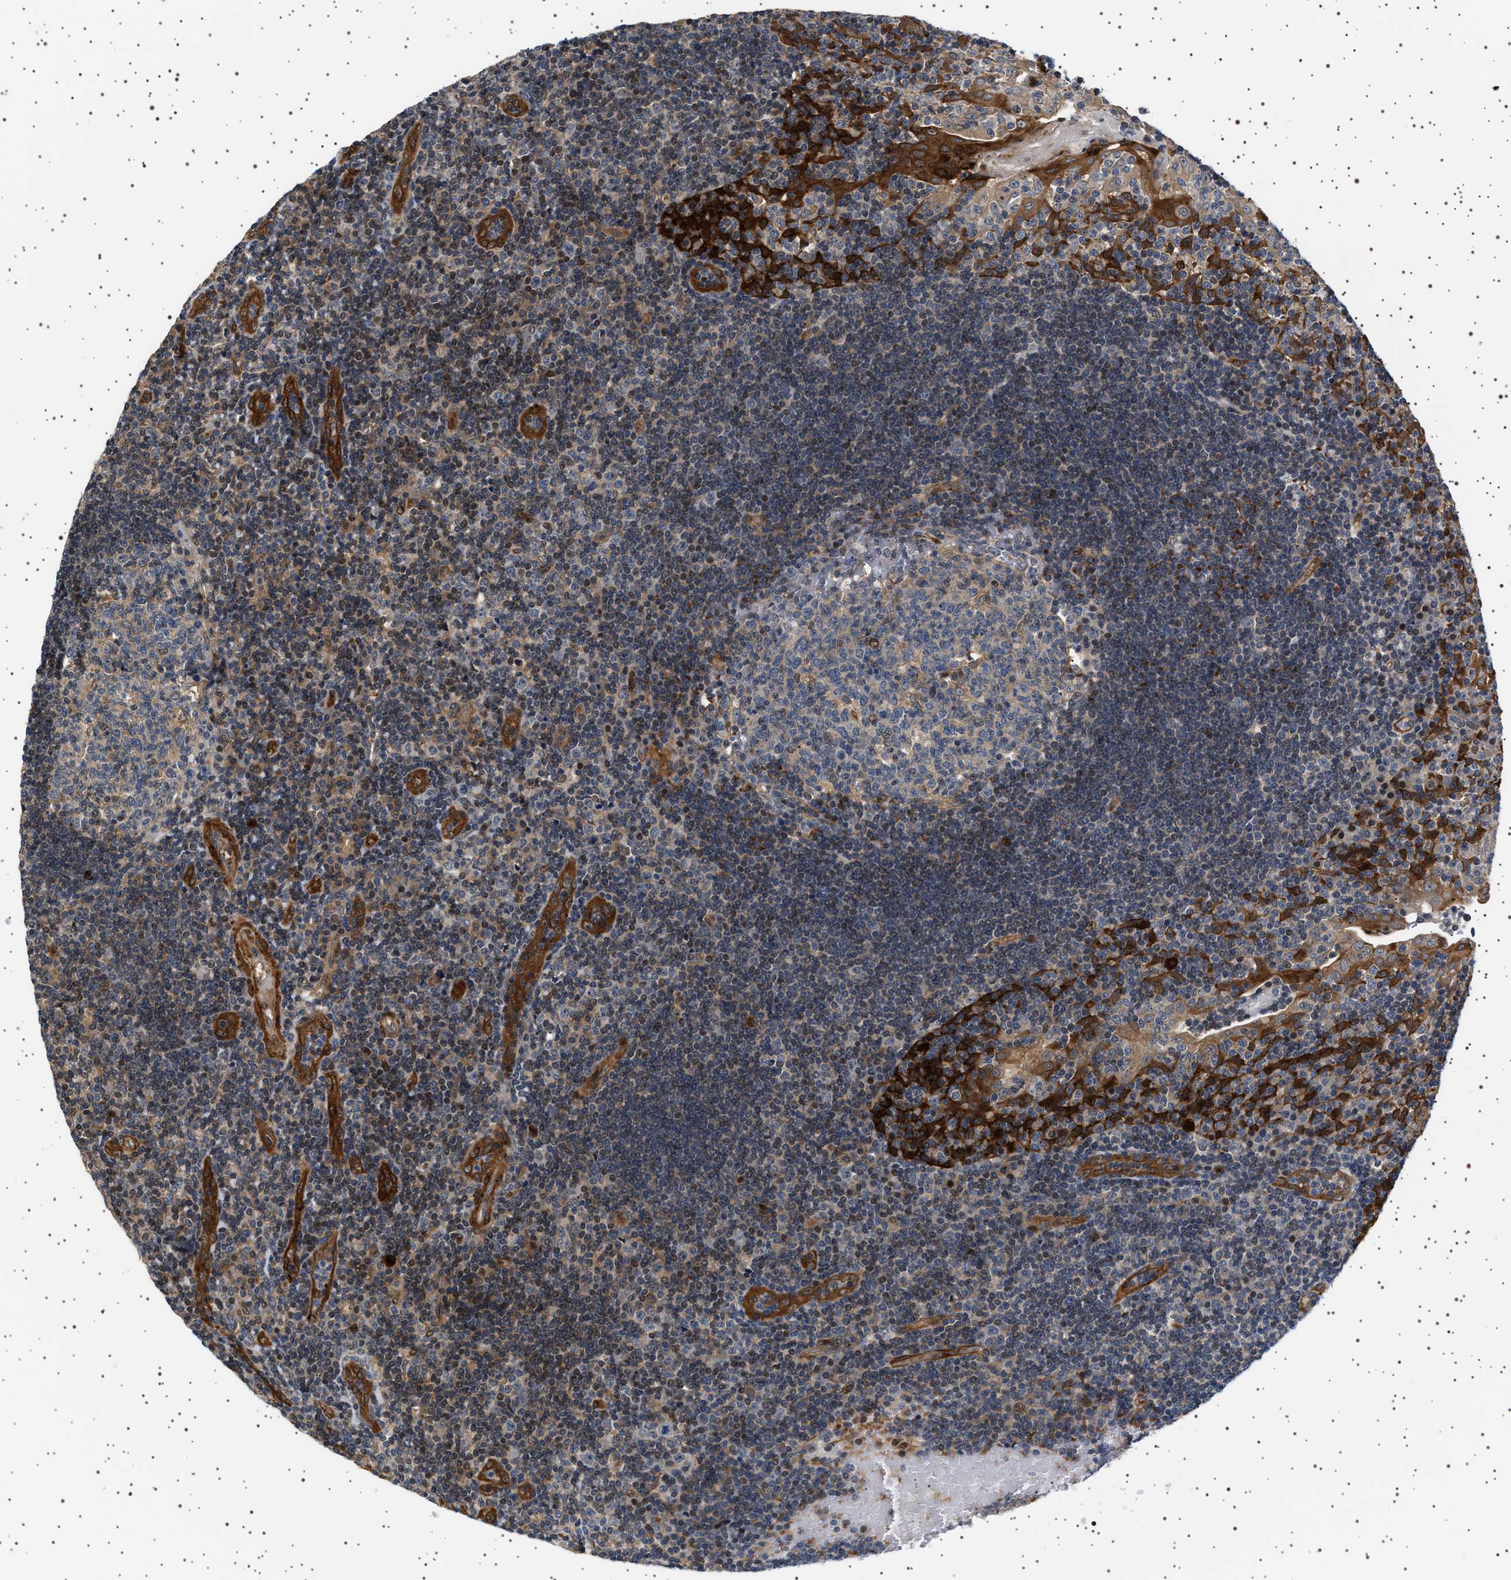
{"staining": {"intensity": "weak", "quantity": "<25%", "location": "cytoplasmic/membranous"}, "tissue": "tonsil", "cell_type": "Germinal center cells", "image_type": "normal", "snomed": [{"axis": "morphology", "description": "Normal tissue, NOS"}, {"axis": "topography", "description": "Tonsil"}], "caption": "This is a histopathology image of immunohistochemistry (IHC) staining of unremarkable tonsil, which shows no staining in germinal center cells.", "gene": "BAG3", "patient": {"sex": "female", "age": 40}}